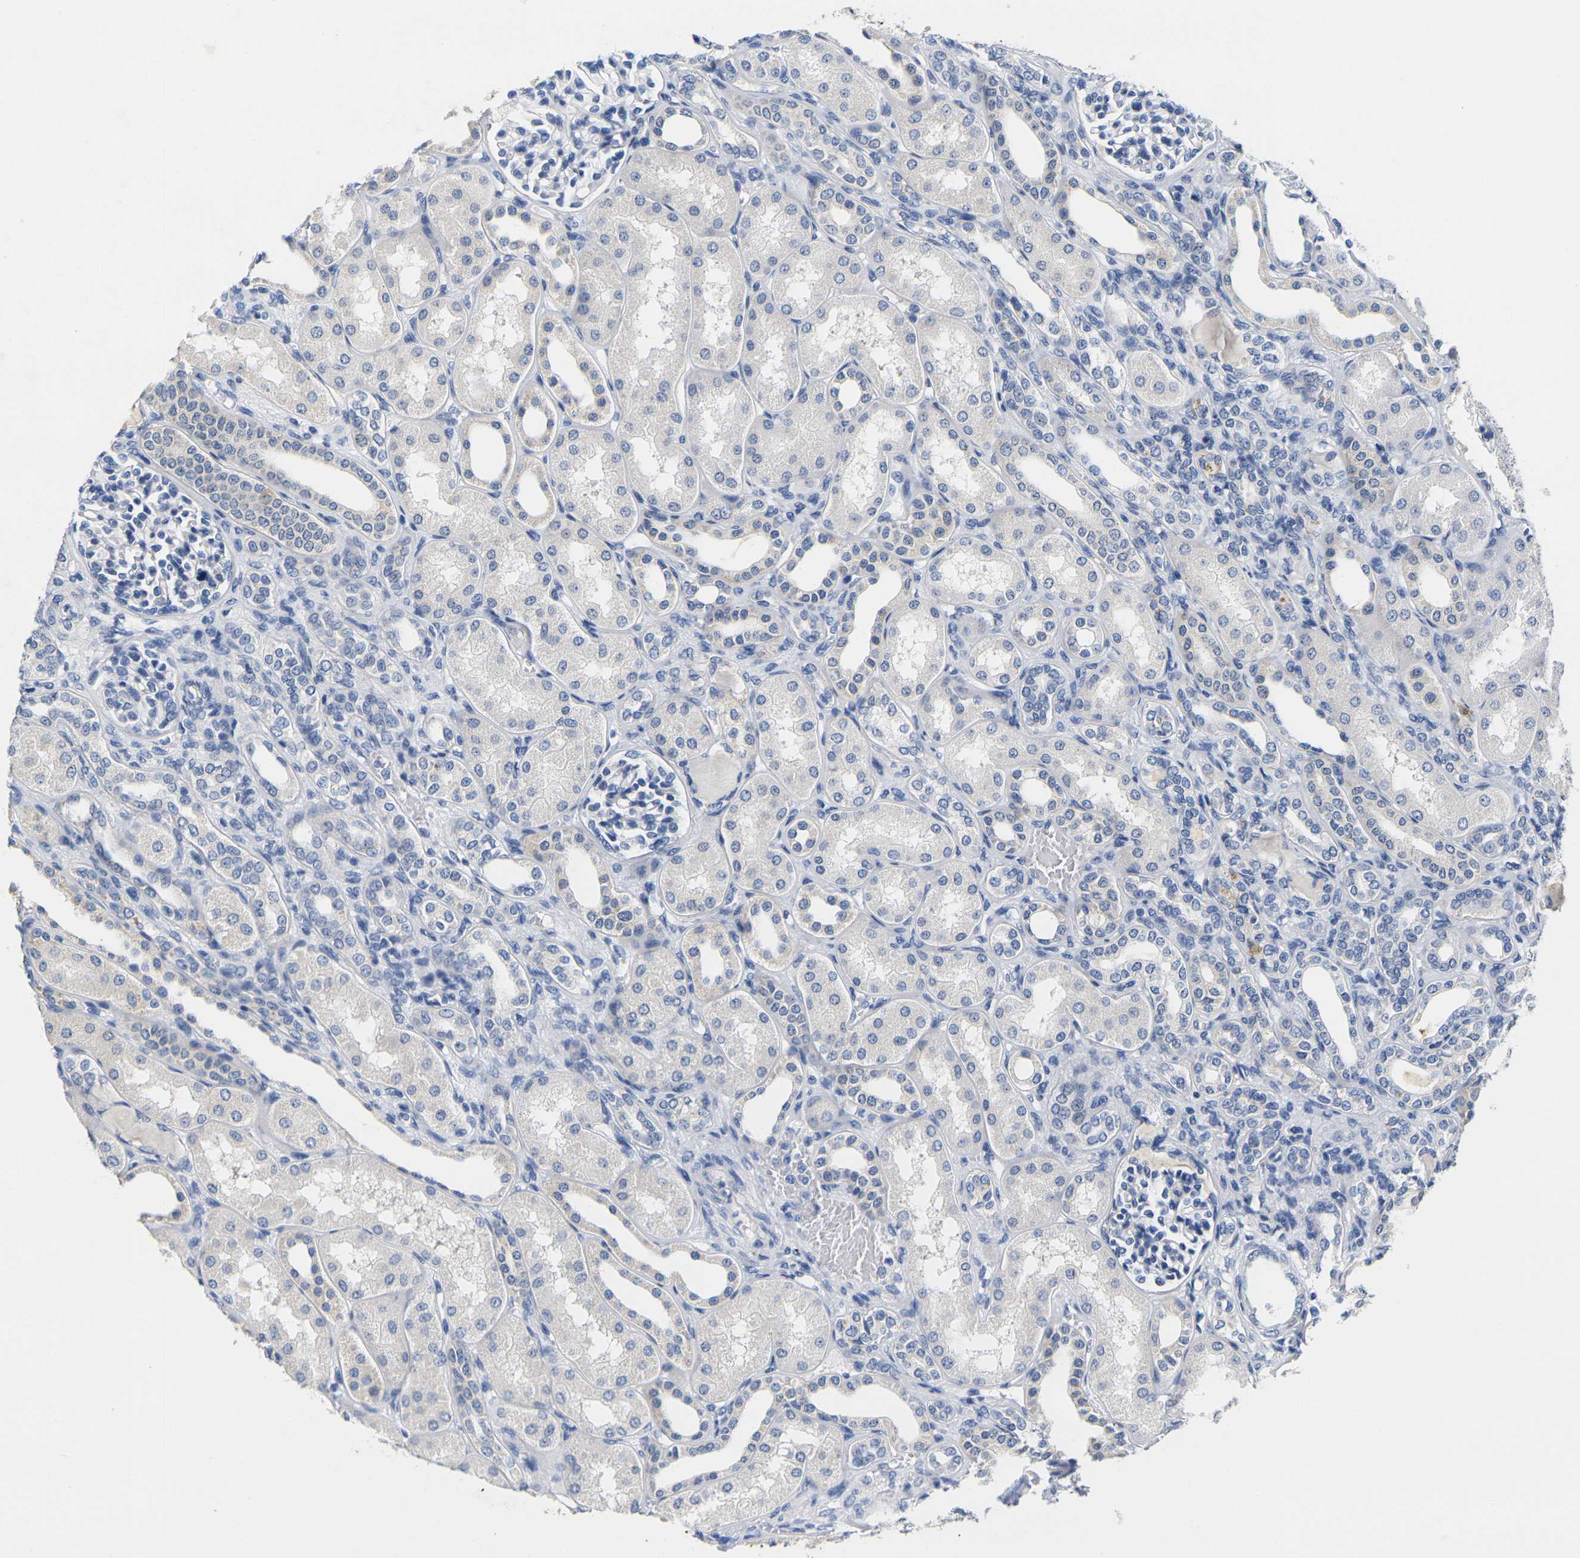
{"staining": {"intensity": "negative", "quantity": "none", "location": "none"}, "tissue": "kidney", "cell_type": "Cells in glomeruli", "image_type": "normal", "snomed": [{"axis": "morphology", "description": "Normal tissue, NOS"}, {"axis": "topography", "description": "Kidney"}], "caption": "DAB immunohistochemical staining of normal kidney displays no significant positivity in cells in glomeruli.", "gene": "NOCT", "patient": {"sex": "male", "age": 7}}